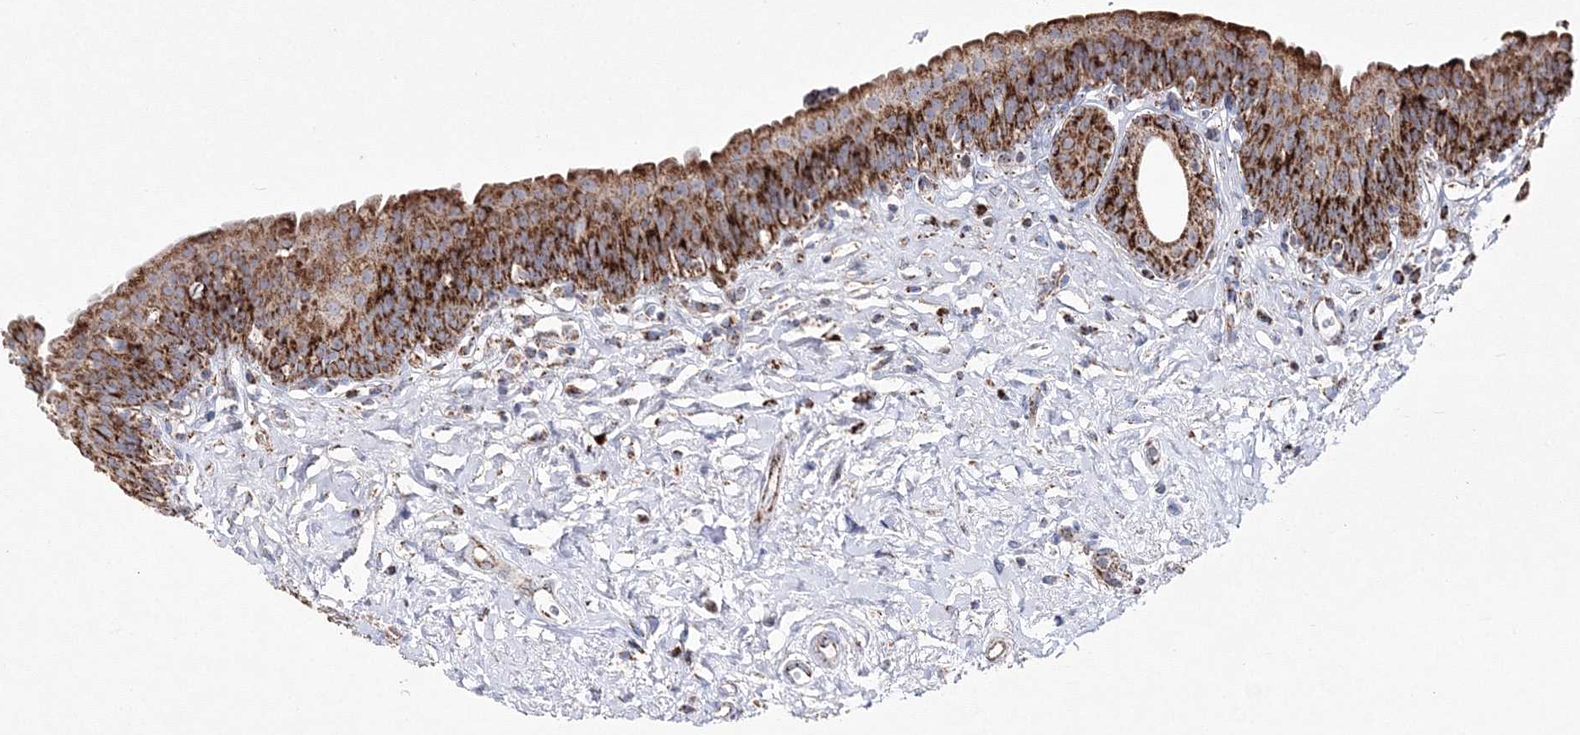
{"staining": {"intensity": "strong", "quantity": ">75%", "location": "cytoplasmic/membranous"}, "tissue": "urinary bladder", "cell_type": "Urothelial cells", "image_type": "normal", "snomed": [{"axis": "morphology", "description": "Normal tissue, NOS"}, {"axis": "topography", "description": "Urinary bladder"}], "caption": "Urinary bladder stained for a protein displays strong cytoplasmic/membranous positivity in urothelial cells. (DAB = brown stain, brightfield microscopy at high magnification).", "gene": "HIBCH", "patient": {"sex": "male", "age": 83}}